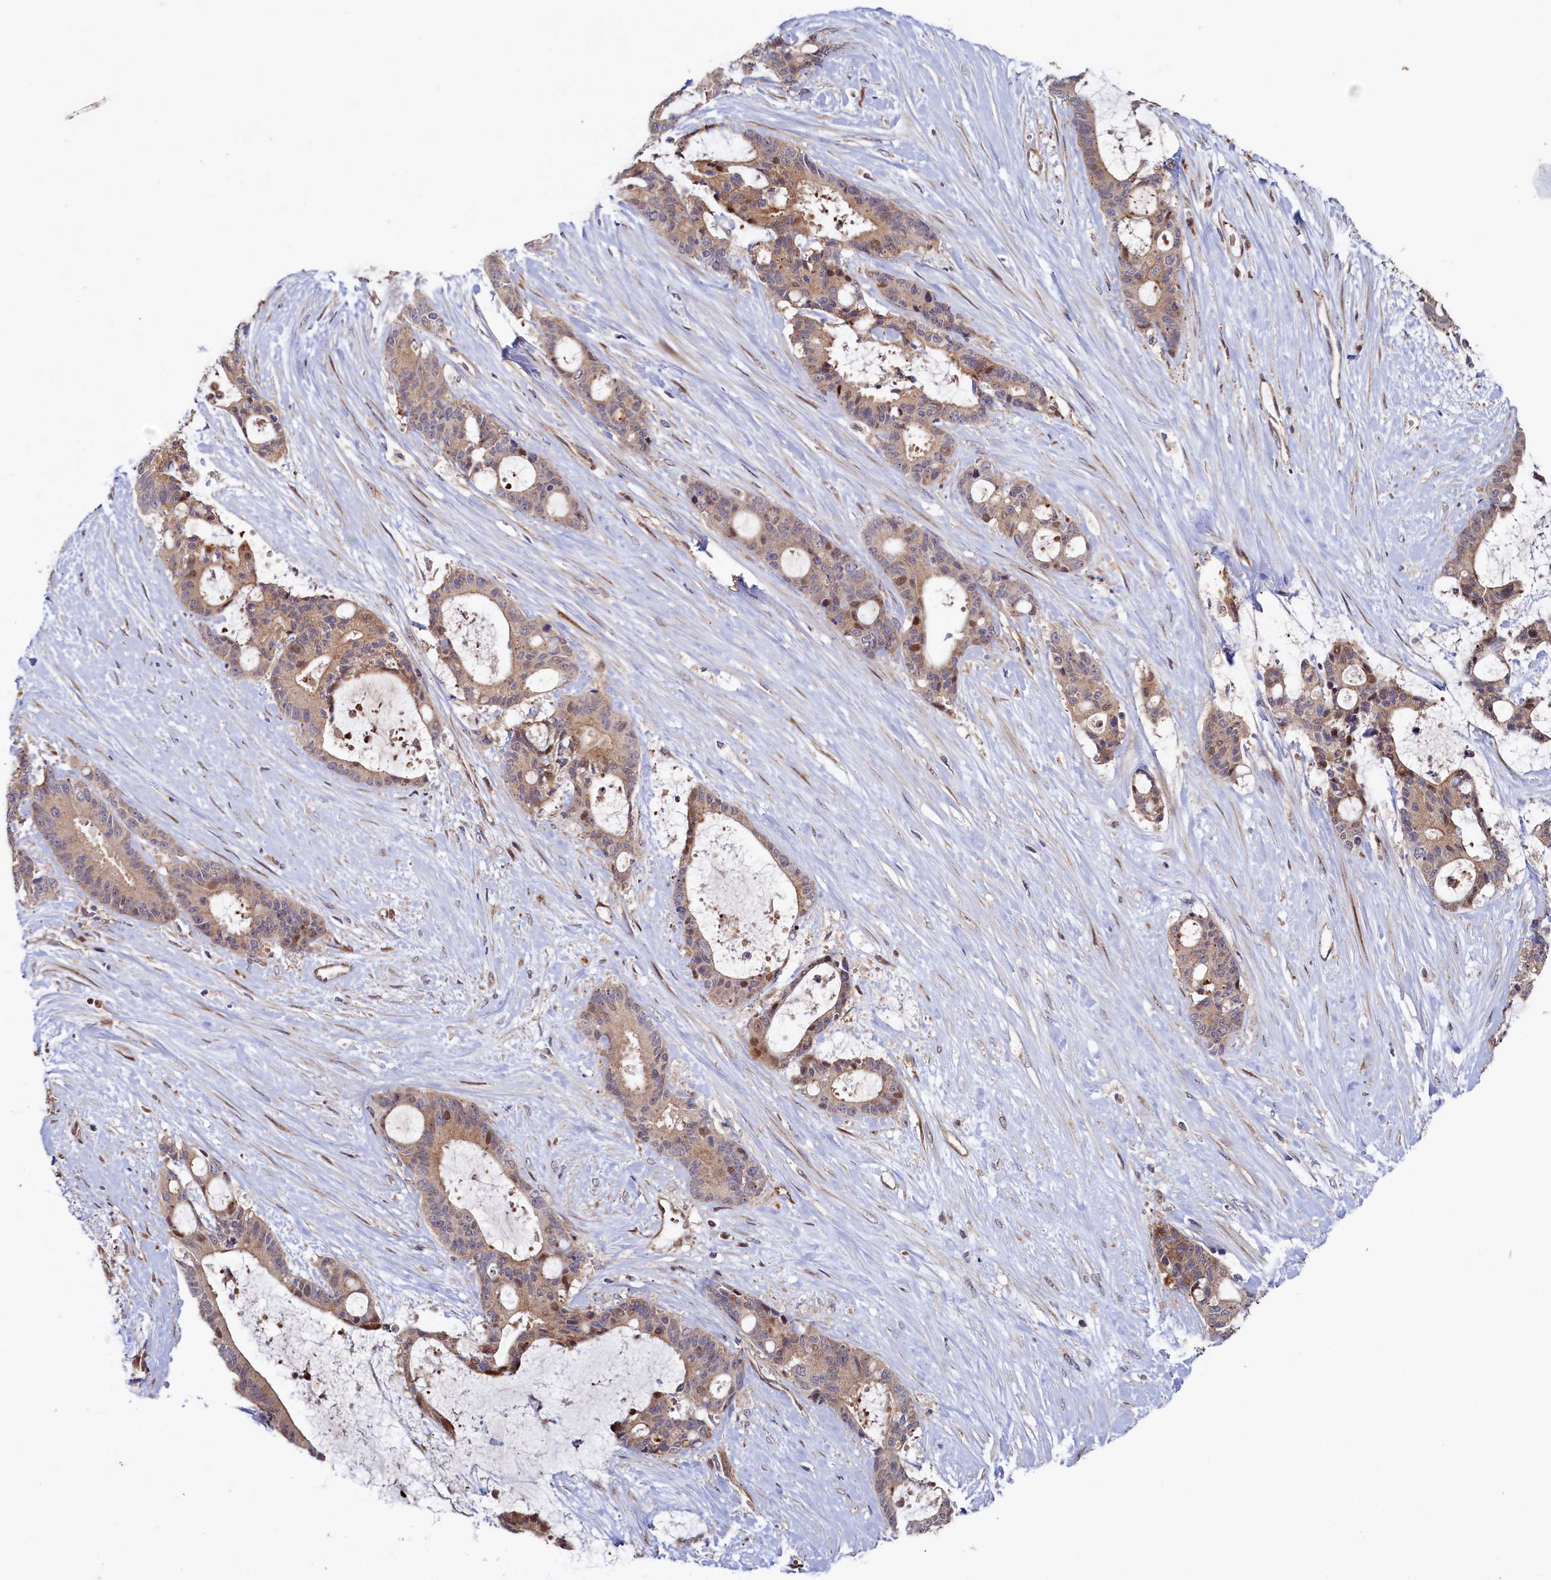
{"staining": {"intensity": "moderate", "quantity": ">75%", "location": "cytoplasmic/membranous,nuclear"}, "tissue": "liver cancer", "cell_type": "Tumor cells", "image_type": "cancer", "snomed": [{"axis": "morphology", "description": "Normal tissue, NOS"}, {"axis": "morphology", "description": "Cholangiocarcinoma"}, {"axis": "topography", "description": "Liver"}, {"axis": "topography", "description": "Peripheral nerve tissue"}], "caption": "This is a photomicrograph of IHC staining of liver cancer (cholangiocarcinoma), which shows moderate staining in the cytoplasmic/membranous and nuclear of tumor cells.", "gene": "PIK3C3", "patient": {"sex": "female", "age": 73}}